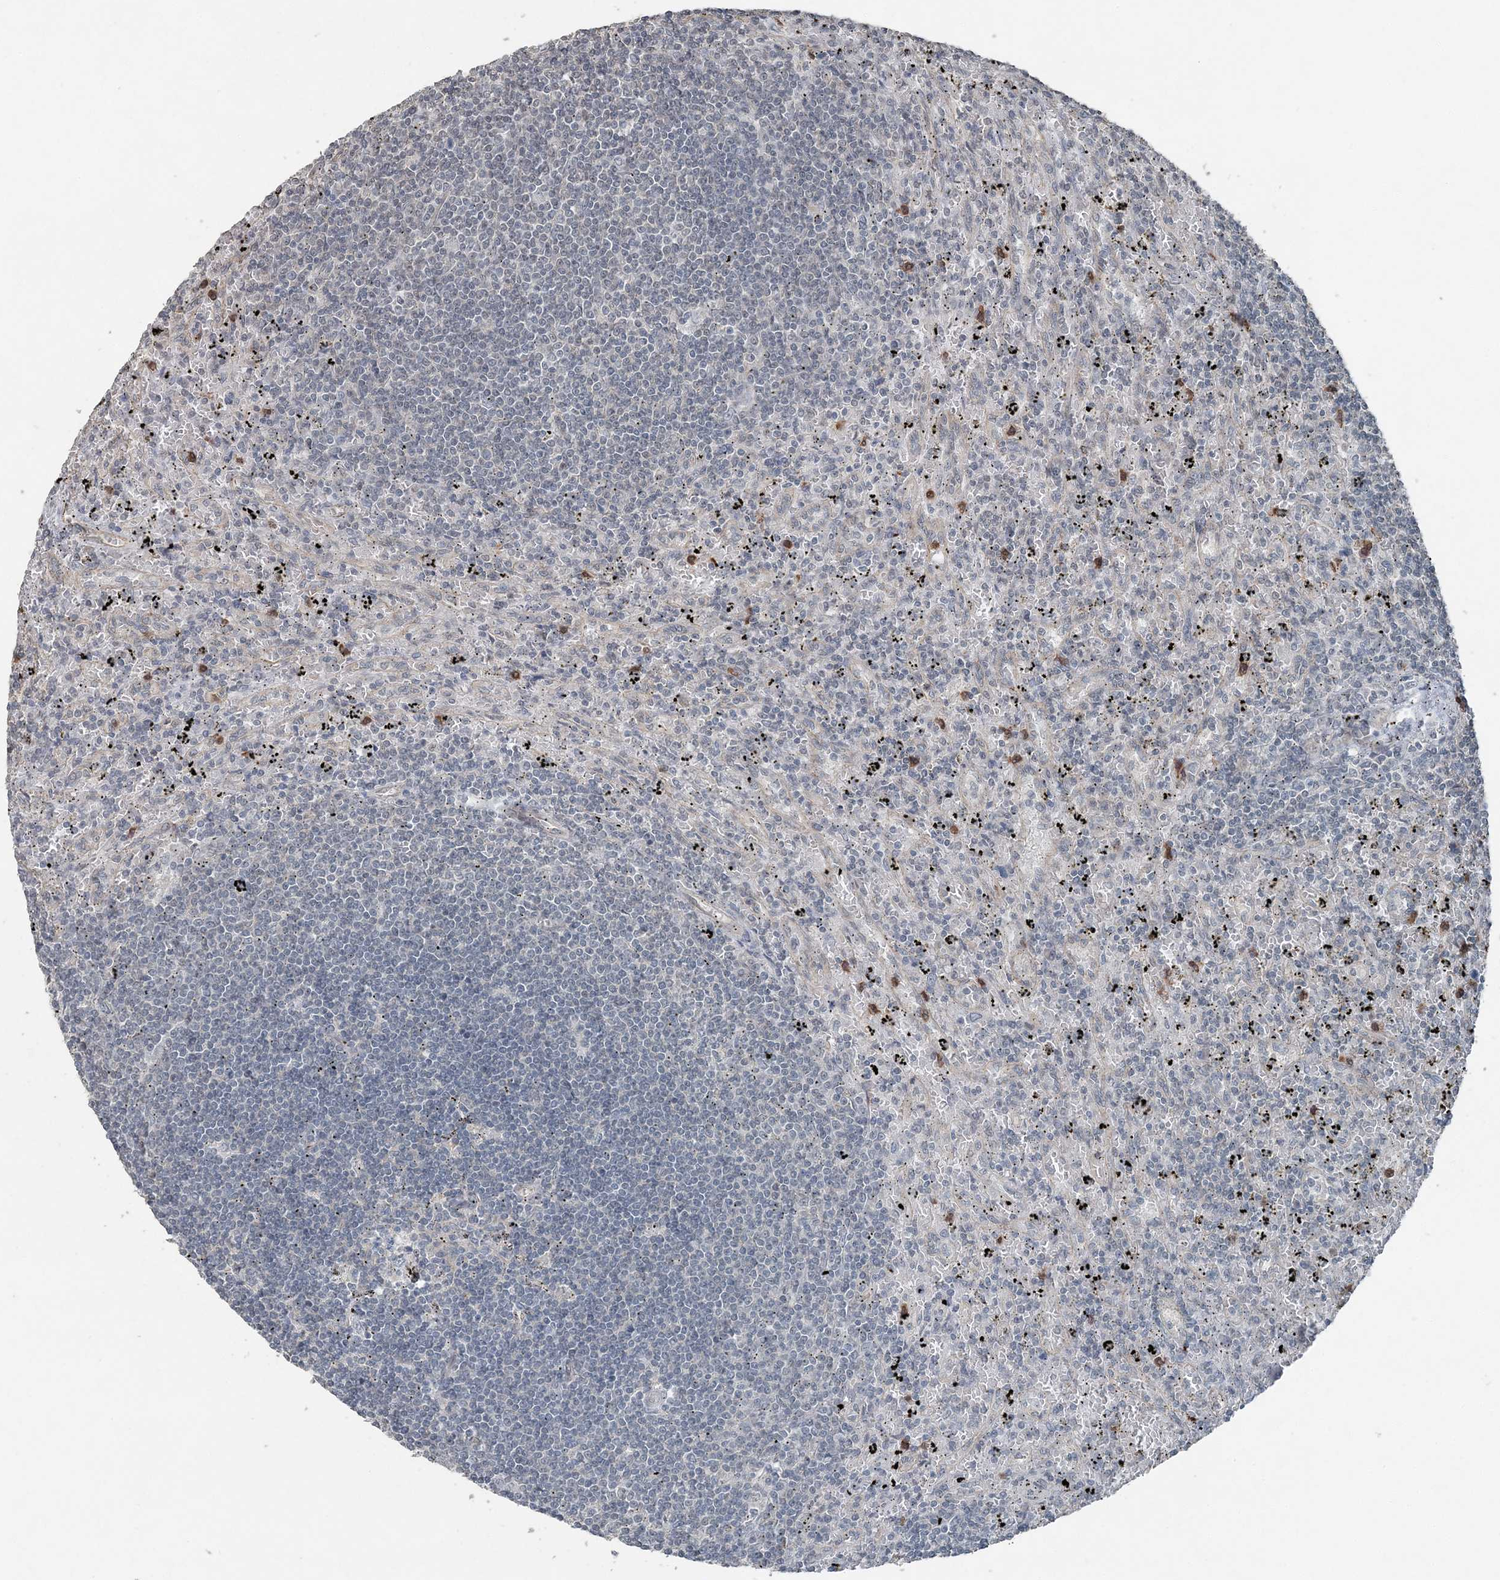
{"staining": {"intensity": "negative", "quantity": "none", "location": "none"}, "tissue": "lymphoma", "cell_type": "Tumor cells", "image_type": "cancer", "snomed": [{"axis": "morphology", "description": "Malignant lymphoma, non-Hodgkin's type, Low grade"}, {"axis": "topography", "description": "Spleen"}], "caption": "The immunohistochemistry micrograph has no significant expression in tumor cells of malignant lymphoma, non-Hodgkin's type (low-grade) tissue.", "gene": "VSIG2", "patient": {"sex": "male", "age": 76}}